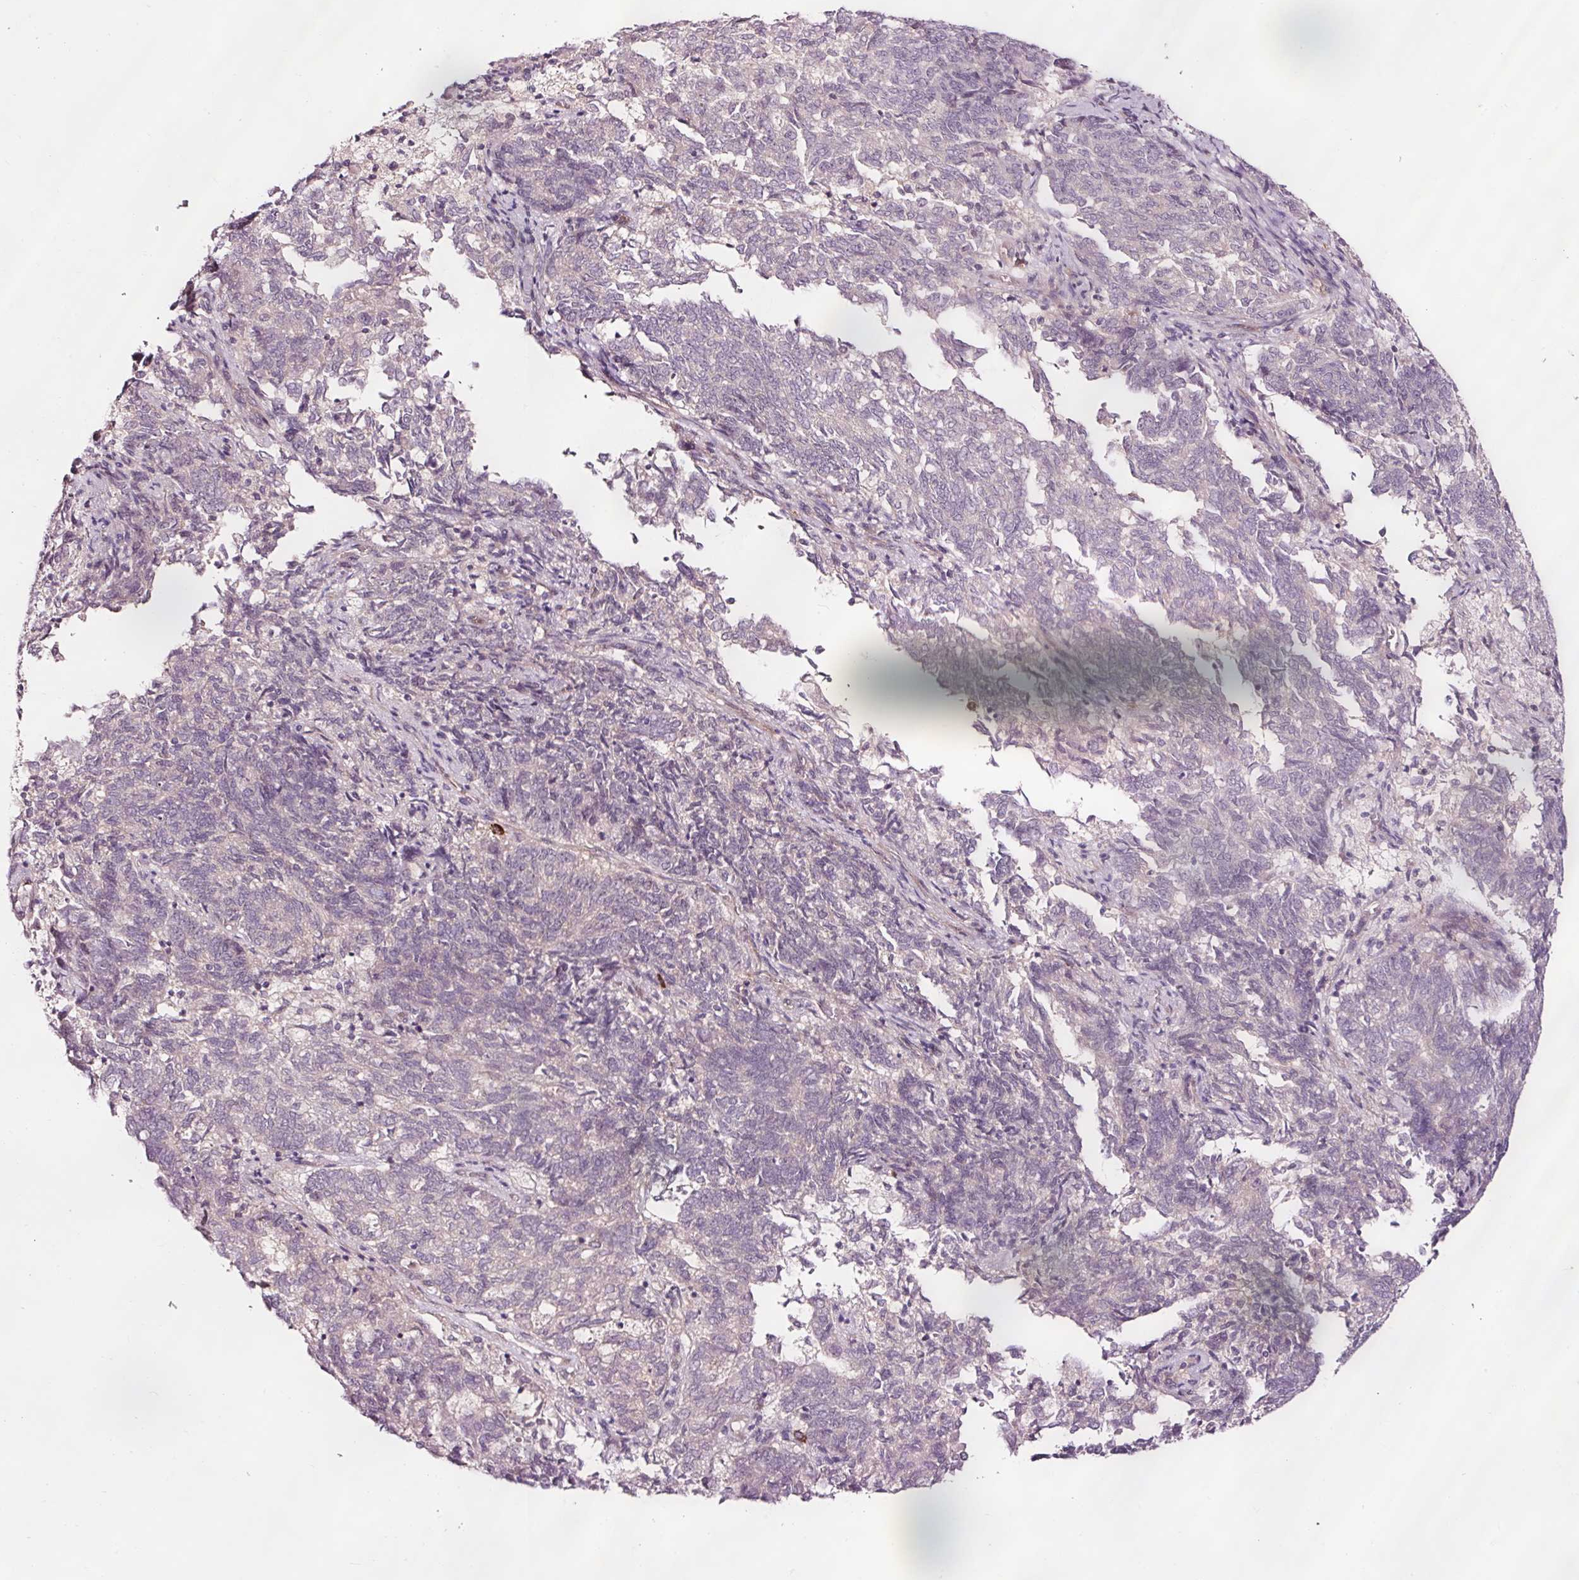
{"staining": {"intensity": "negative", "quantity": "none", "location": "none"}, "tissue": "endometrial cancer", "cell_type": "Tumor cells", "image_type": "cancer", "snomed": [{"axis": "morphology", "description": "Adenocarcinoma, NOS"}, {"axis": "topography", "description": "Endometrium"}], "caption": "IHC photomicrograph of endometrial cancer (adenocarcinoma) stained for a protein (brown), which displays no expression in tumor cells.", "gene": "UTP14A", "patient": {"sex": "female", "age": 80}}